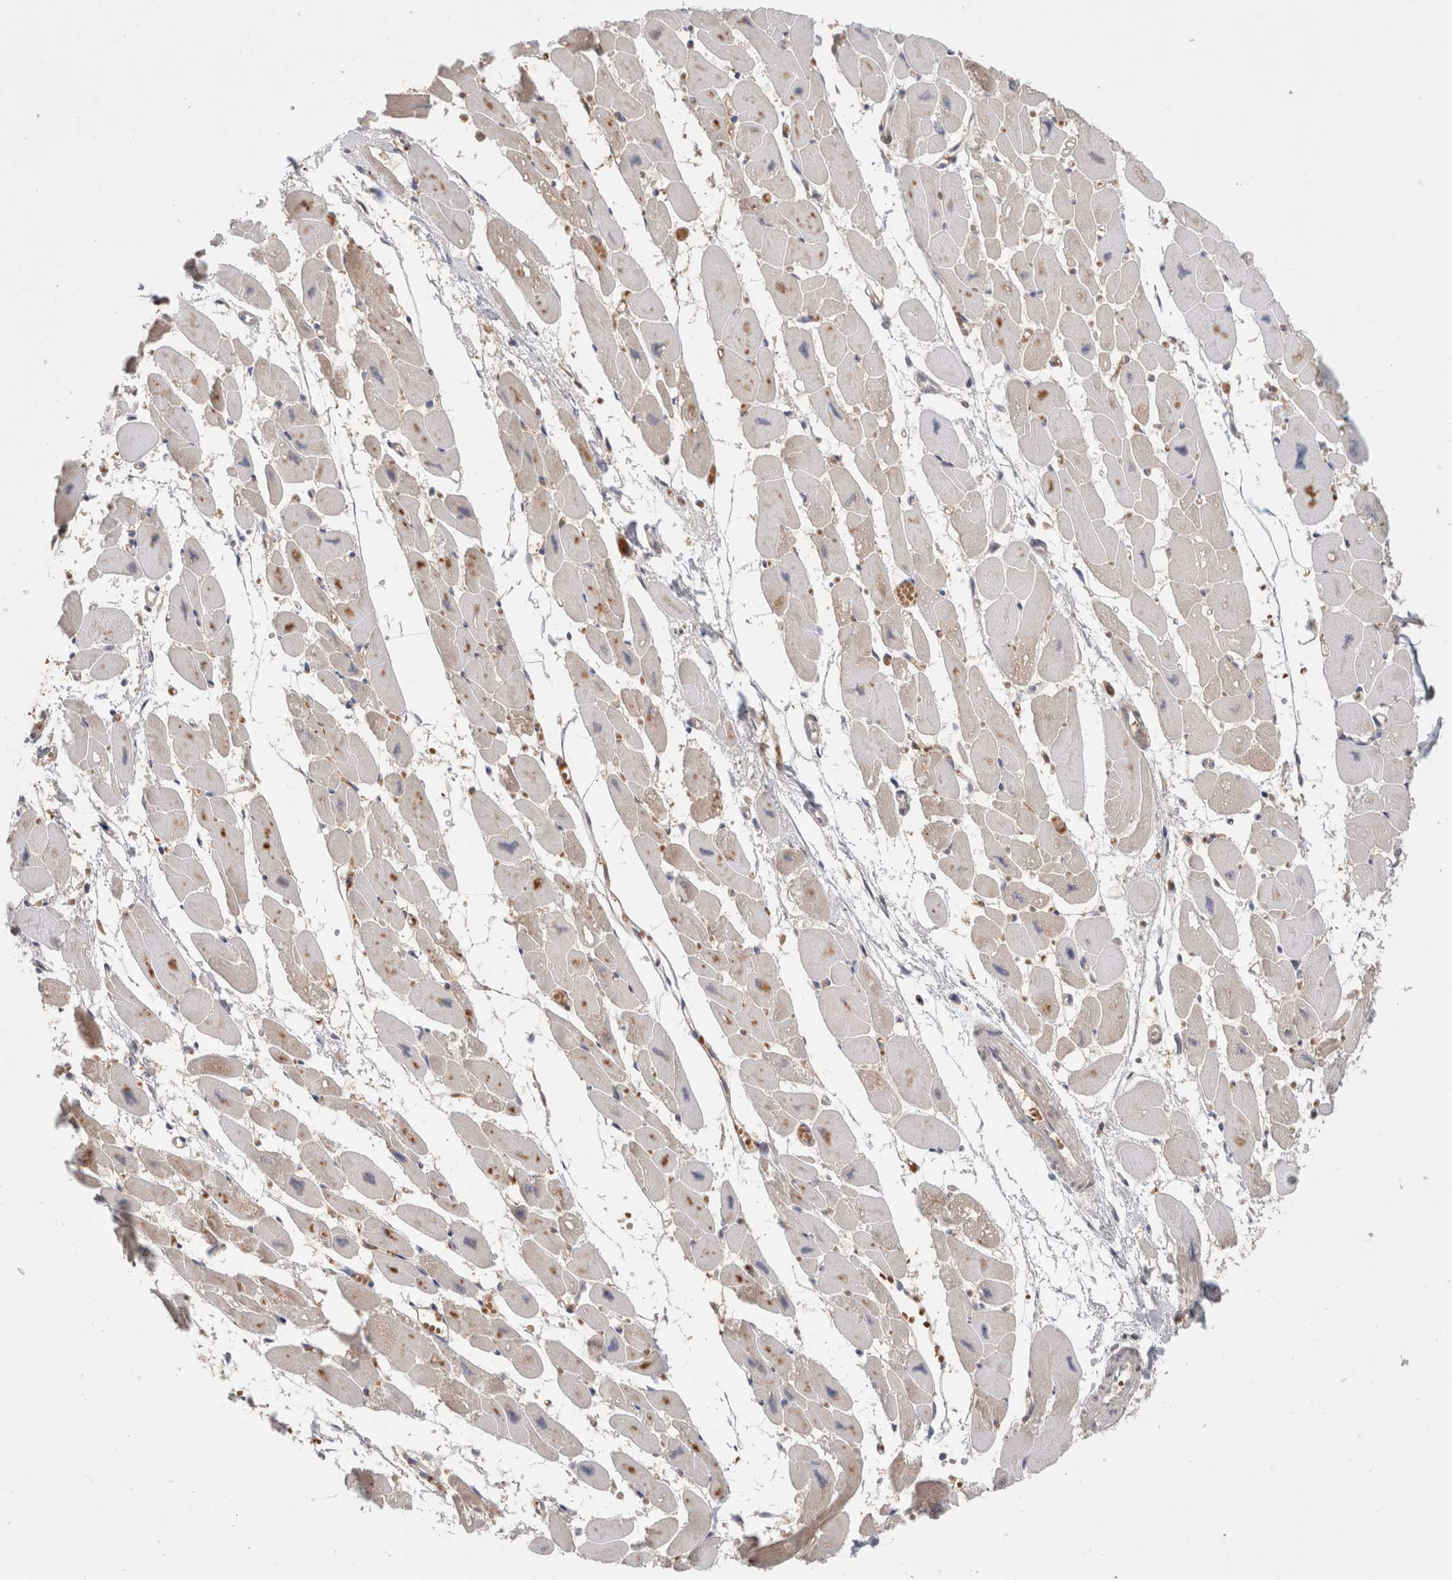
{"staining": {"intensity": "moderate", "quantity": ">75%", "location": "cytoplasmic/membranous"}, "tissue": "heart muscle", "cell_type": "Cardiomyocytes", "image_type": "normal", "snomed": [{"axis": "morphology", "description": "Normal tissue, NOS"}, {"axis": "topography", "description": "Heart"}], "caption": "A high-resolution photomicrograph shows IHC staining of unremarkable heart muscle, which exhibits moderate cytoplasmic/membranous staining in about >75% of cardiomyocytes.", "gene": "KLHL14", "patient": {"sex": "female", "age": 54}}